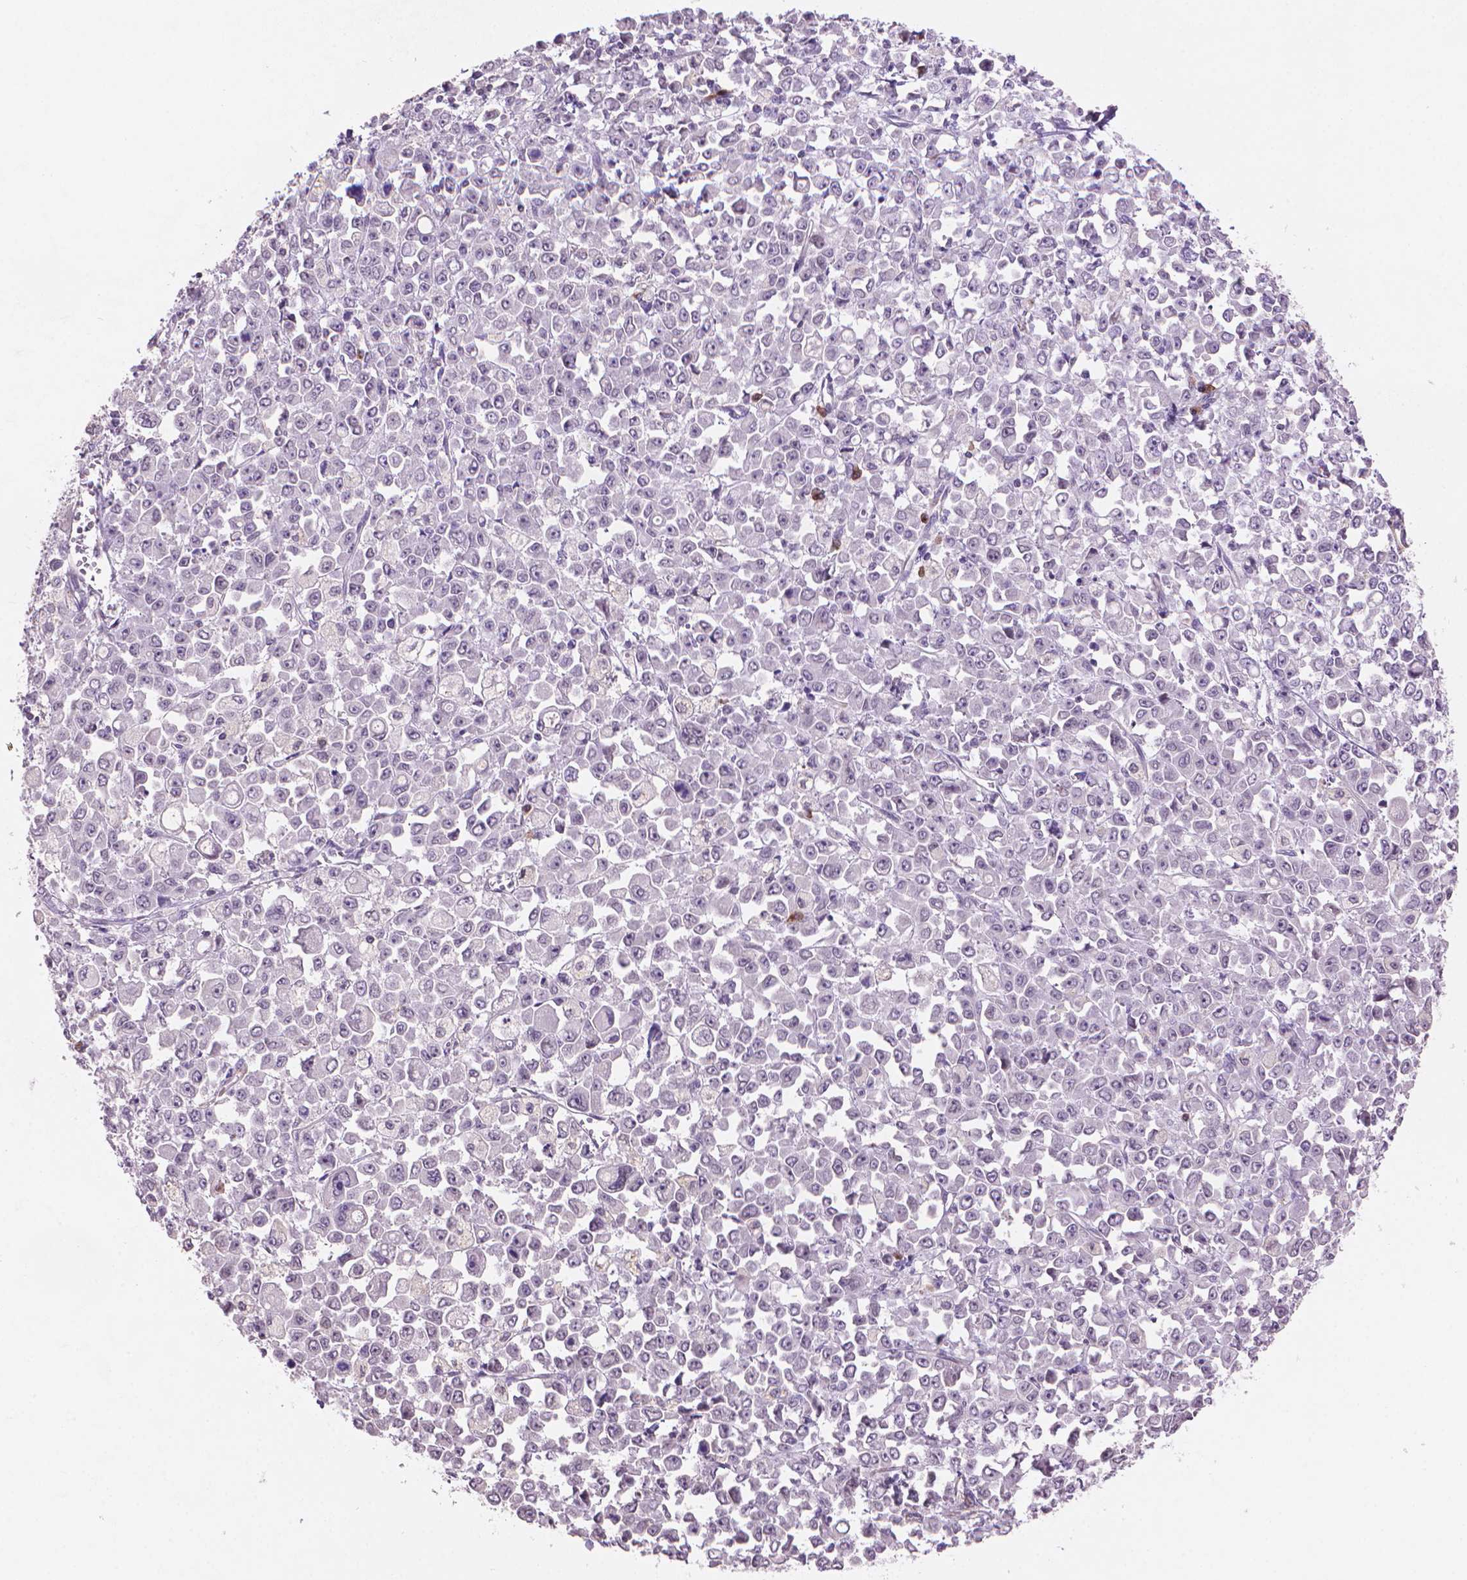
{"staining": {"intensity": "negative", "quantity": "none", "location": "none"}, "tissue": "stomach cancer", "cell_type": "Tumor cells", "image_type": "cancer", "snomed": [{"axis": "morphology", "description": "Adenocarcinoma, NOS"}, {"axis": "topography", "description": "Stomach, upper"}], "caption": "DAB (3,3'-diaminobenzidine) immunohistochemical staining of human adenocarcinoma (stomach) reveals no significant staining in tumor cells. (DAB IHC visualized using brightfield microscopy, high magnification).", "gene": "TMEM184A", "patient": {"sex": "male", "age": 70}}